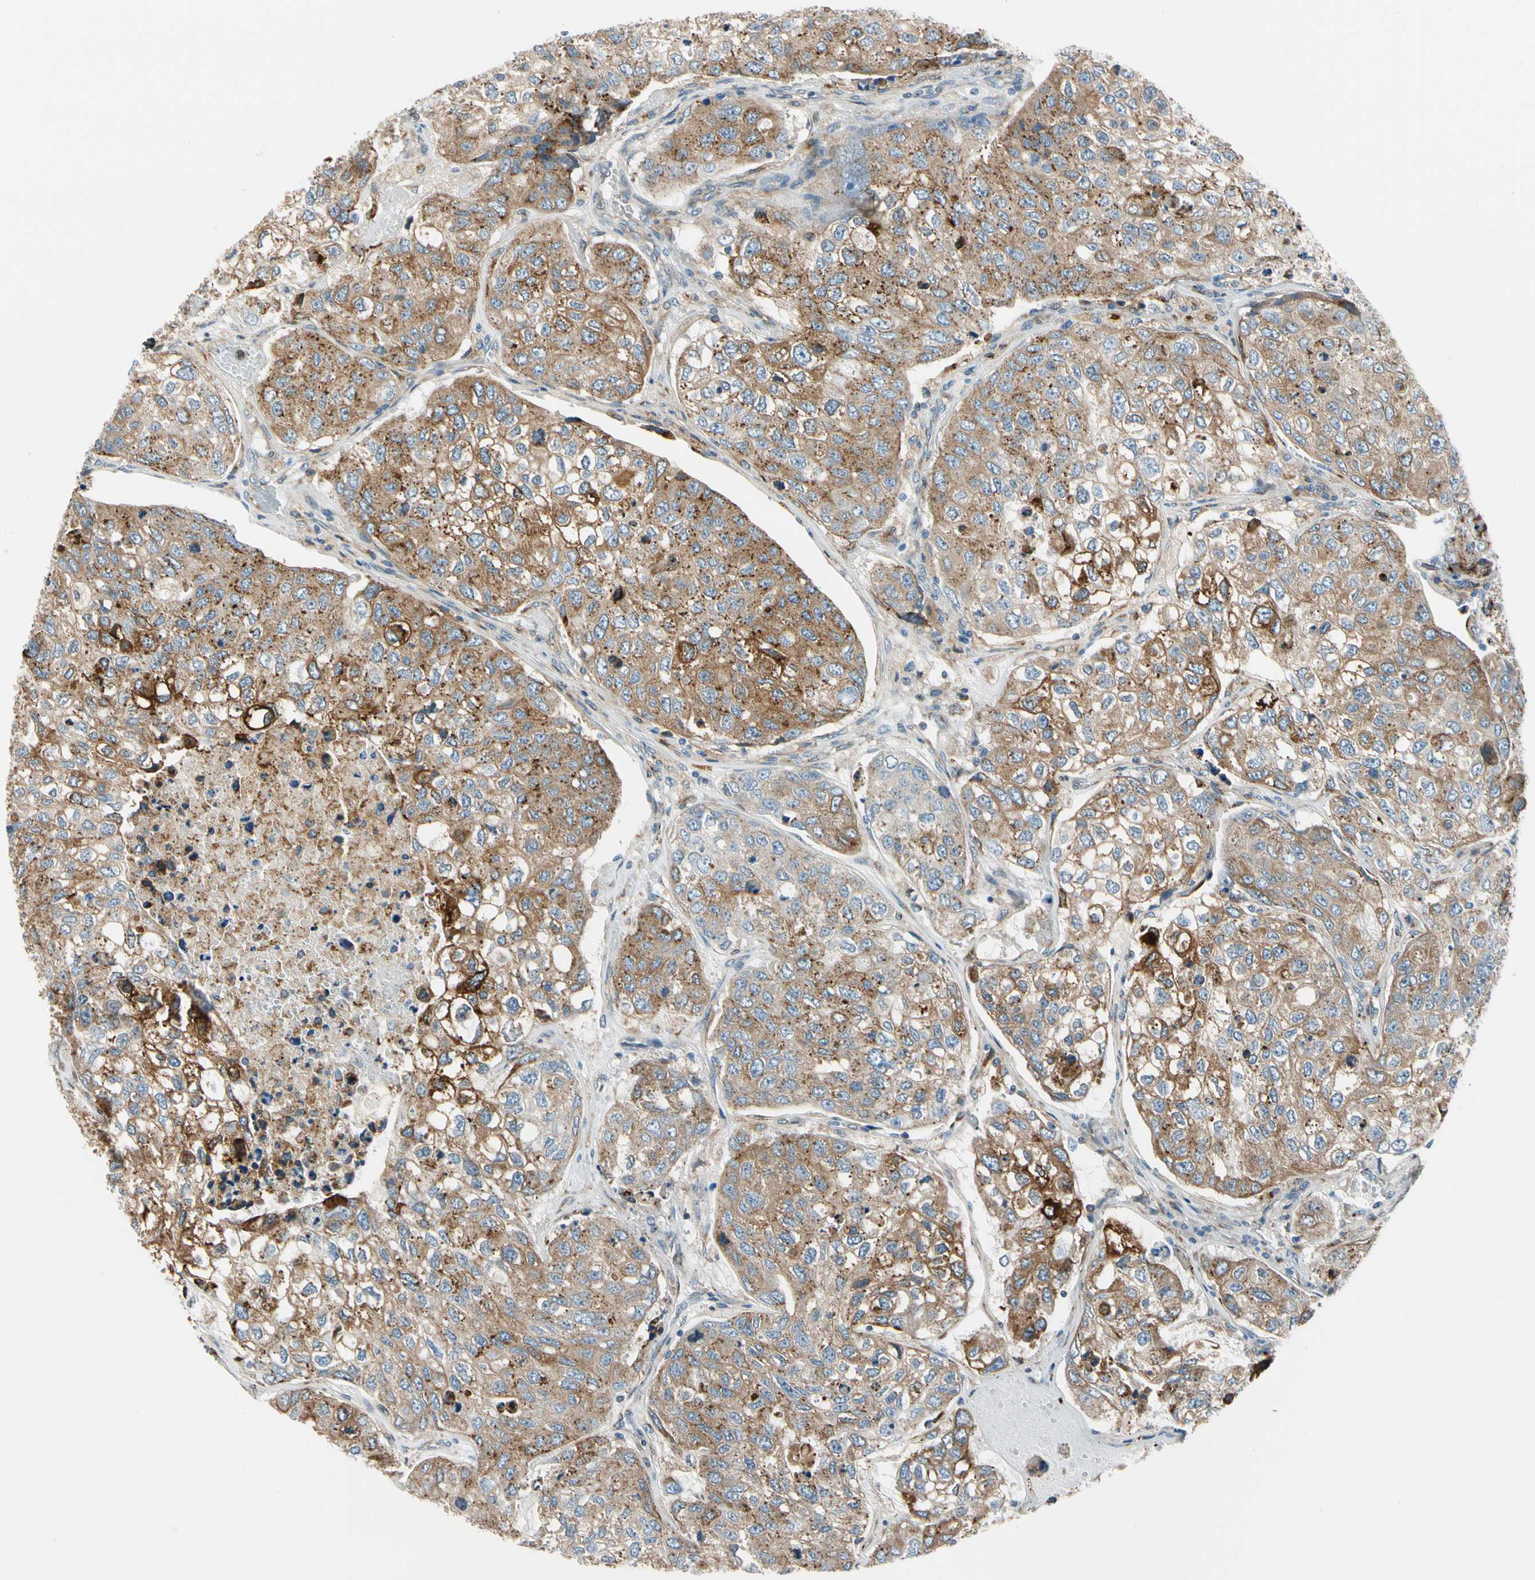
{"staining": {"intensity": "moderate", "quantity": ">75%", "location": "cytoplasmic/membranous"}, "tissue": "urothelial cancer", "cell_type": "Tumor cells", "image_type": "cancer", "snomed": [{"axis": "morphology", "description": "Urothelial carcinoma, High grade"}, {"axis": "topography", "description": "Lymph node"}, {"axis": "topography", "description": "Urinary bladder"}], "caption": "A brown stain shows moderate cytoplasmic/membranous positivity of a protein in human urothelial carcinoma (high-grade) tumor cells.", "gene": "NUCB1", "patient": {"sex": "male", "age": 51}}